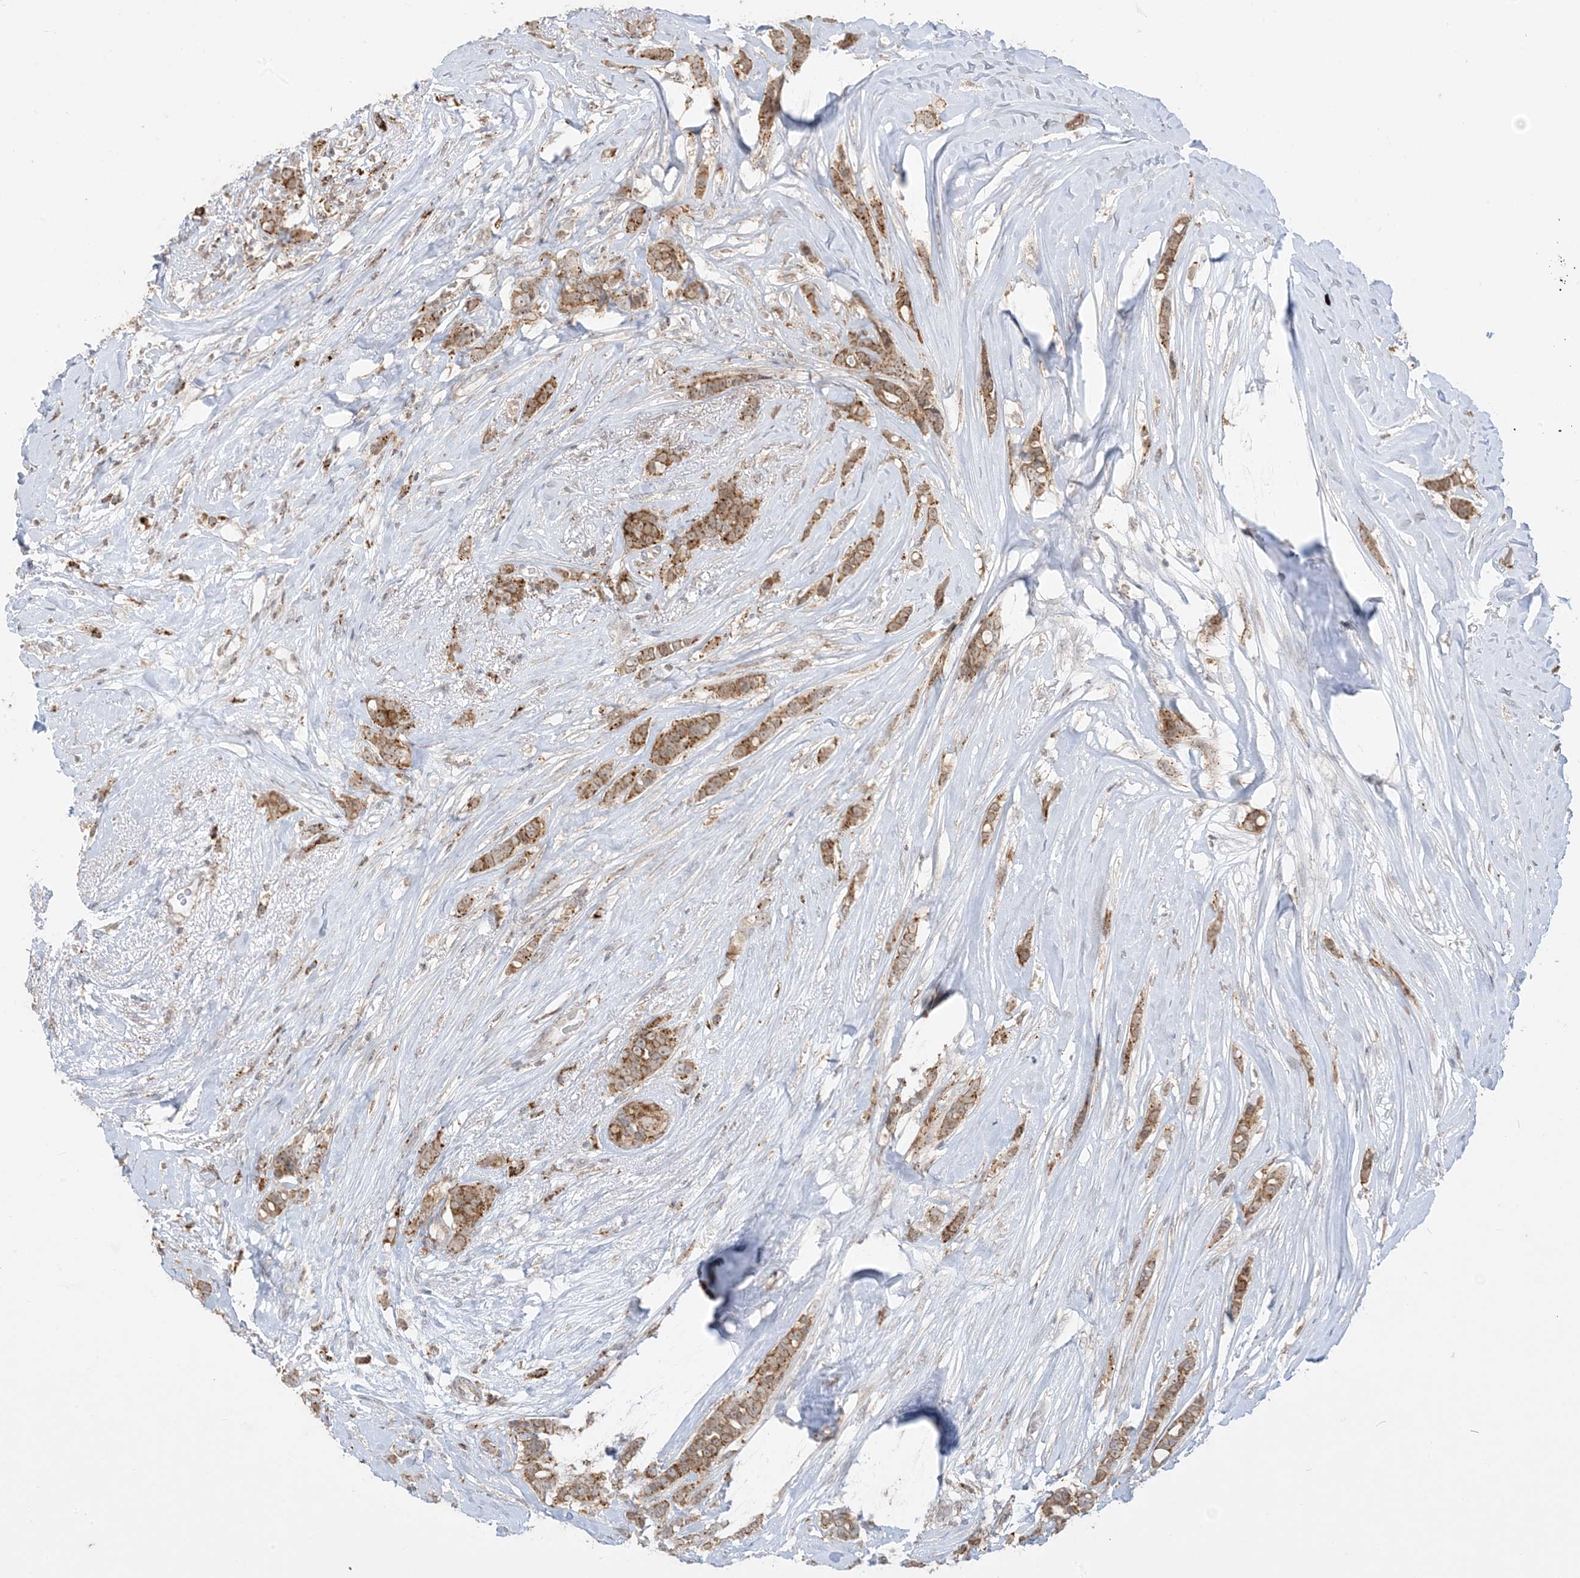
{"staining": {"intensity": "moderate", "quantity": ">75%", "location": "cytoplasmic/membranous"}, "tissue": "breast cancer", "cell_type": "Tumor cells", "image_type": "cancer", "snomed": [{"axis": "morphology", "description": "Lobular carcinoma"}, {"axis": "topography", "description": "Breast"}], "caption": "Immunohistochemistry (IHC) image of human breast cancer stained for a protein (brown), which exhibits medium levels of moderate cytoplasmic/membranous staining in about >75% of tumor cells.", "gene": "KANSL3", "patient": {"sex": "female", "age": 51}}